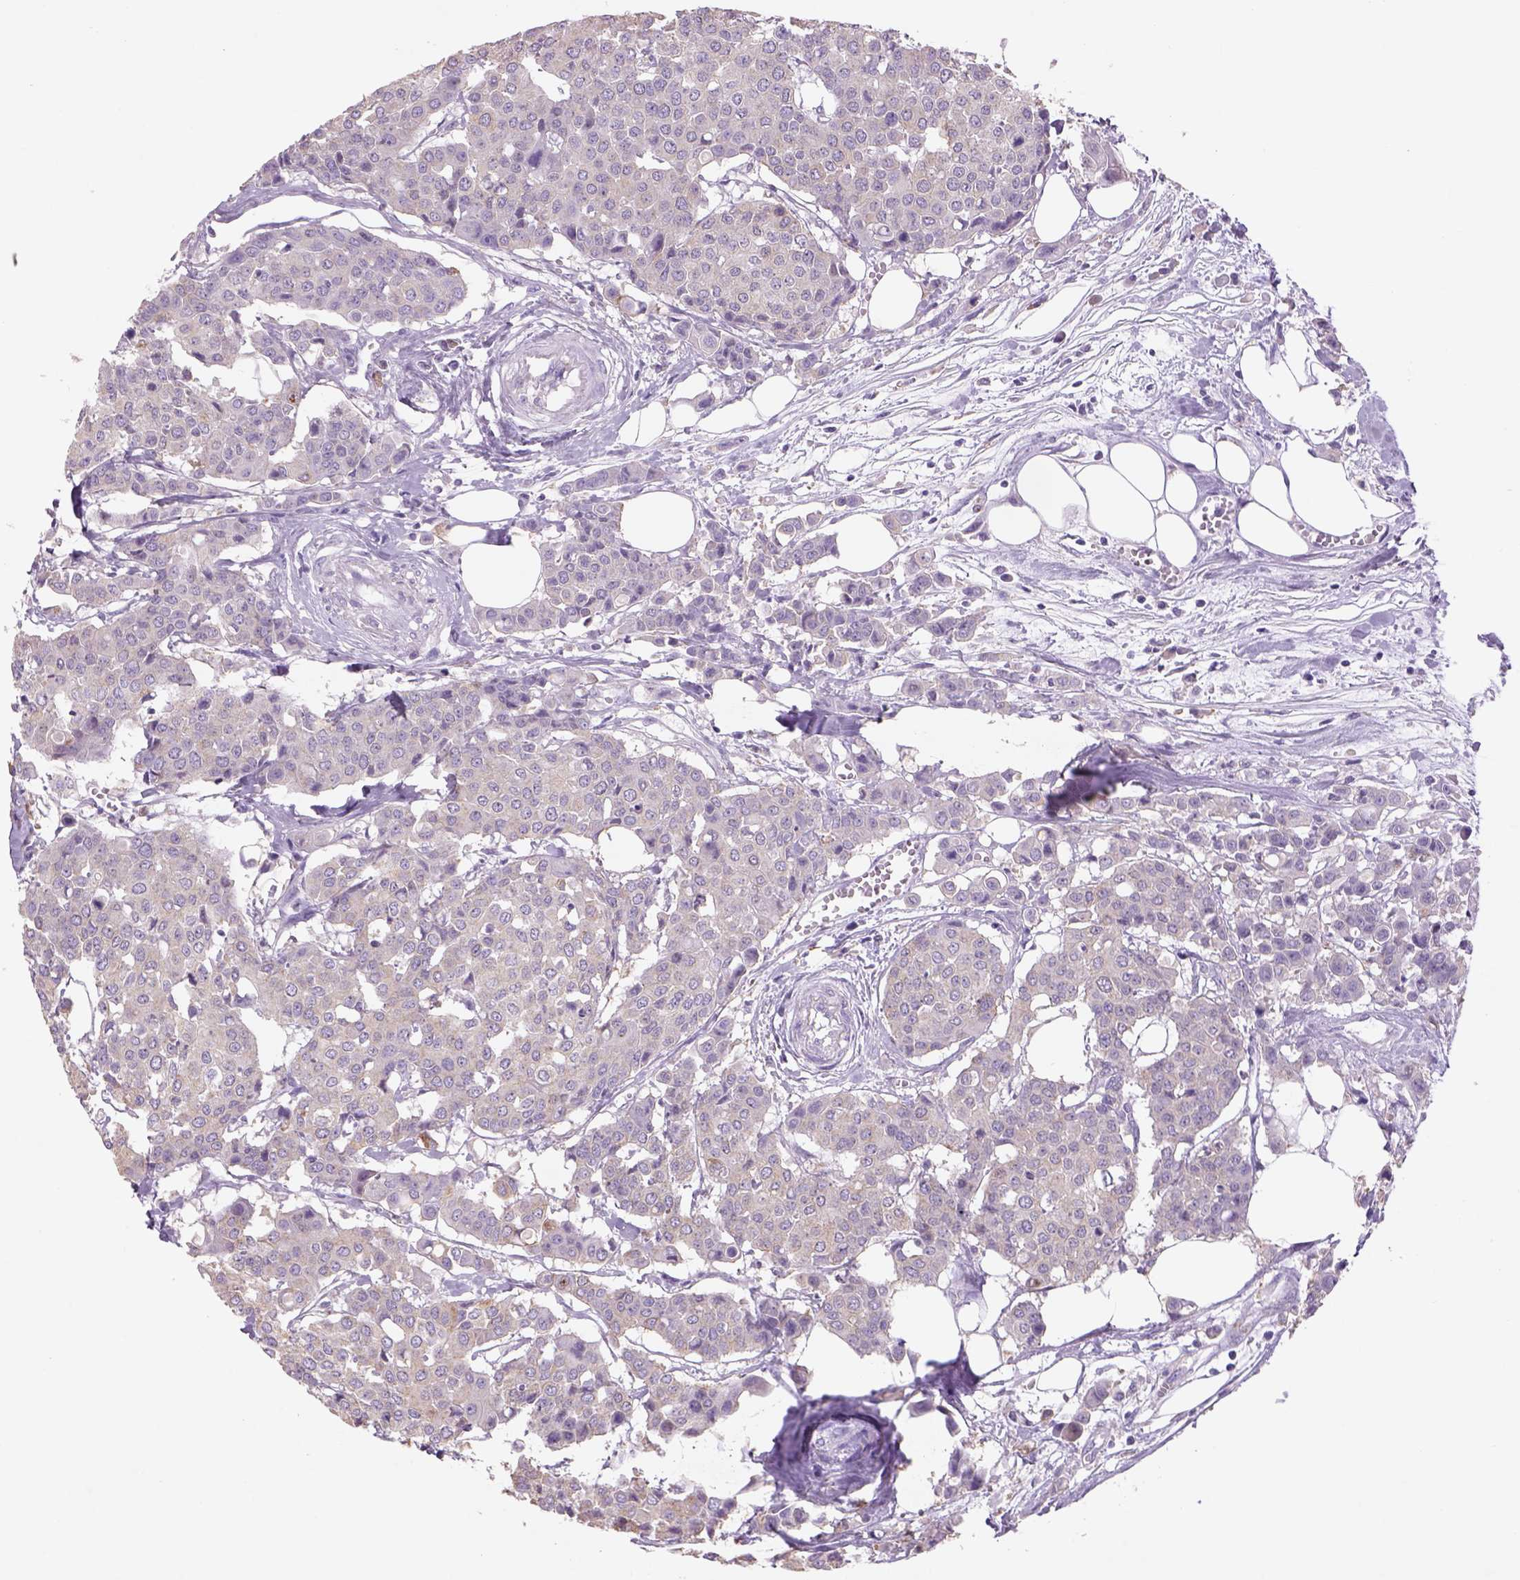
{"staining": {"intensity": "weak", "quantity": "25%-75%", "location": "cytoplasmic/membranous"}, "tissue": "carcinoid", "cell_type": "Tumor cells", "image_type": "cancer", "snomed": [{"axis": "morphology", "description": "Carcinoid, malignant, NOS"}, {"axis": "topography", "description": "Colon"}], "caption": "Protein positivity by IHC reveals weak cytoplasmic/membranous expression in about 25%-75% of tumor cells in carcinoid.", "gene": "NAALAD2", "patient": {"sex": "male", "age": 81}}